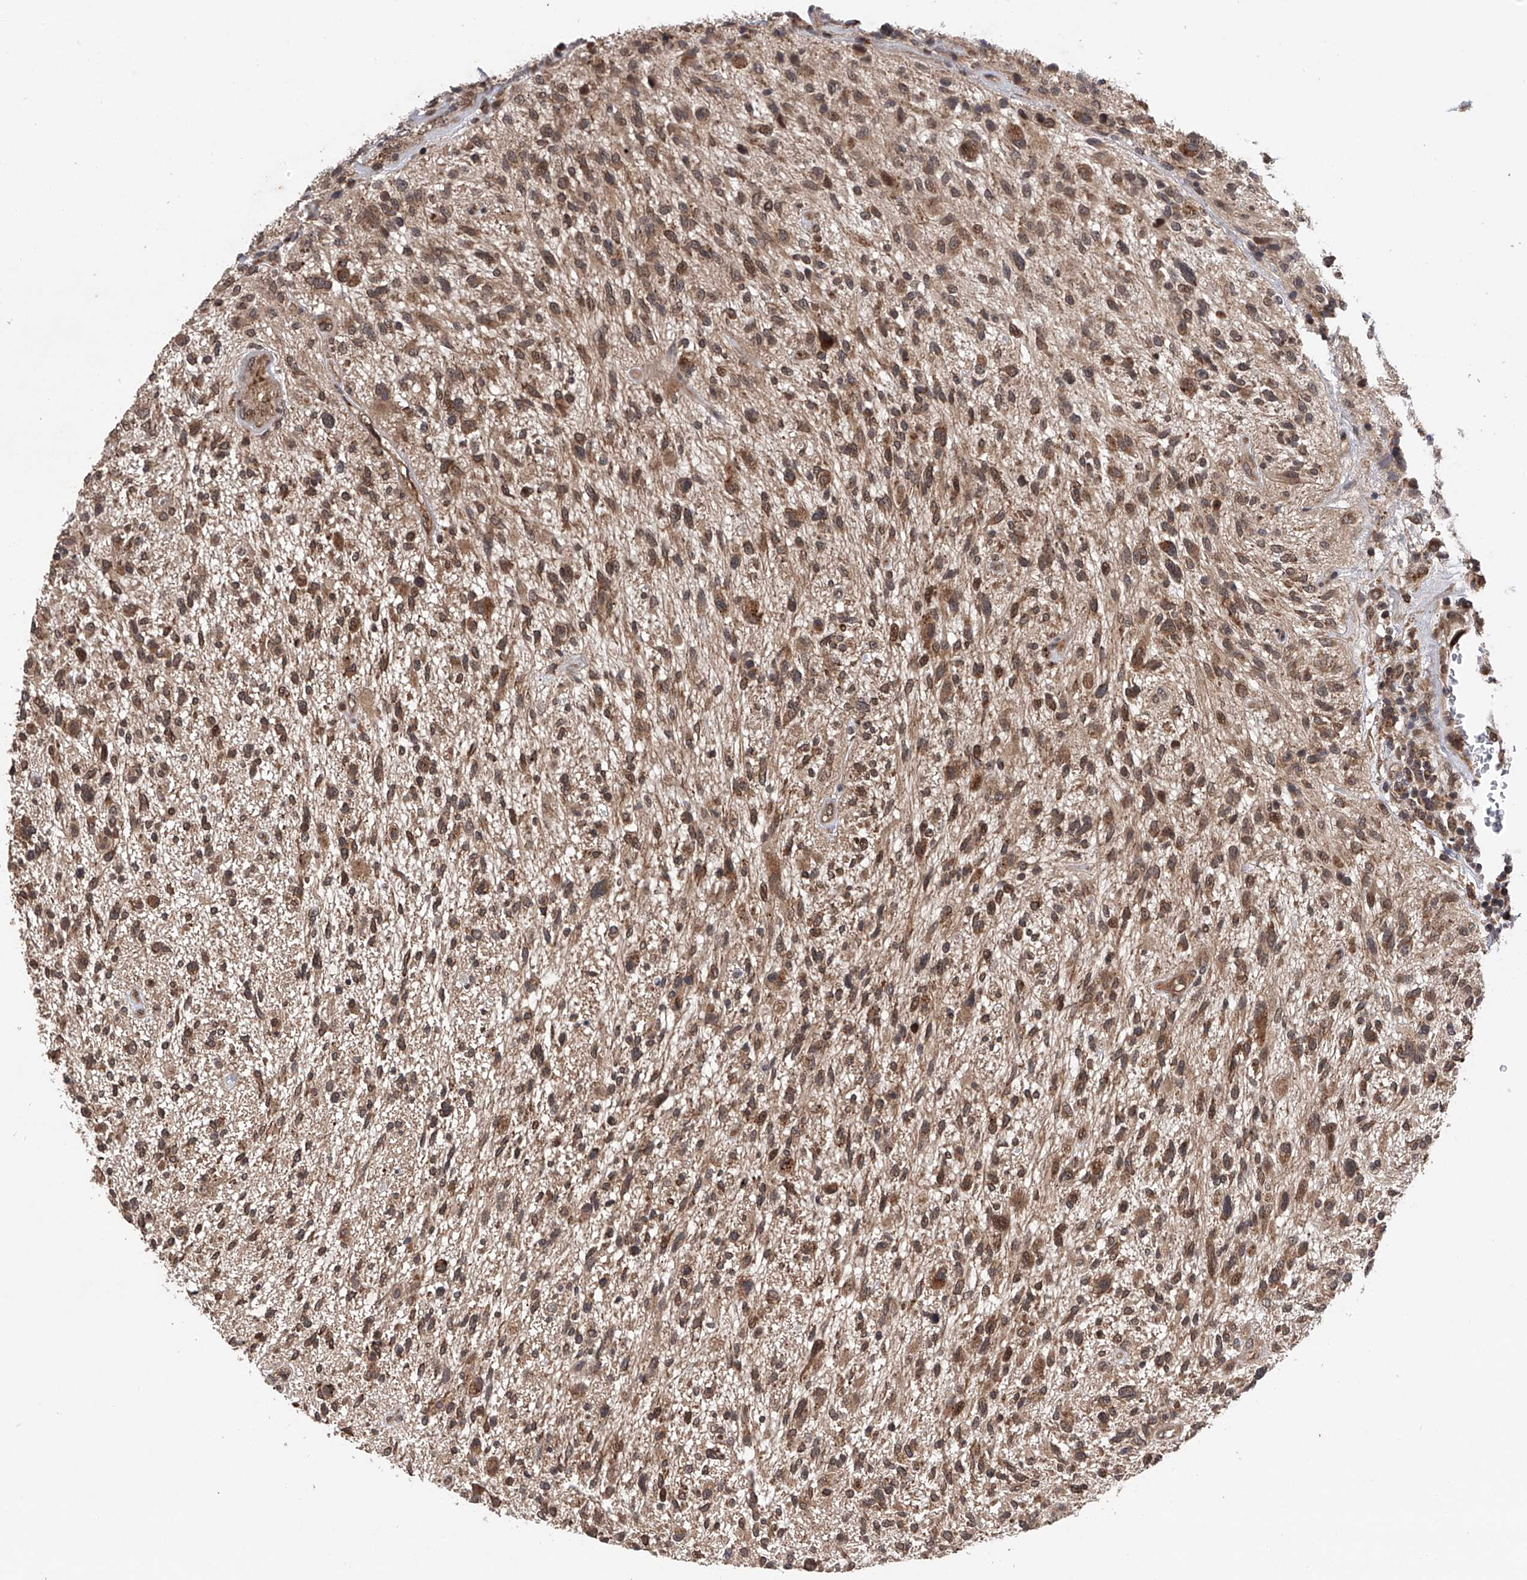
{"staining": {"intensity": "moderate", "quantity": ">75%", "location": "cytoplasmic/membranous"}, "tissue": "glioma", "cell_type": "Tumor cells", "image_type": "cancer", "snomed": [{"axis": "morphology", "description": "Glioma, malignant, High grade"}, {"axis": "topography", "description": "Brain"}], "caption": "Immunohistochemistry image of human glioma stained for a protein (brown), which exhibits medium levels of moderate cytoplasmic/membranous positivity in approximately >75% of tumor cells.", "gene": "MAP3K11", "patient": {"sex": "male", "age": 47}}